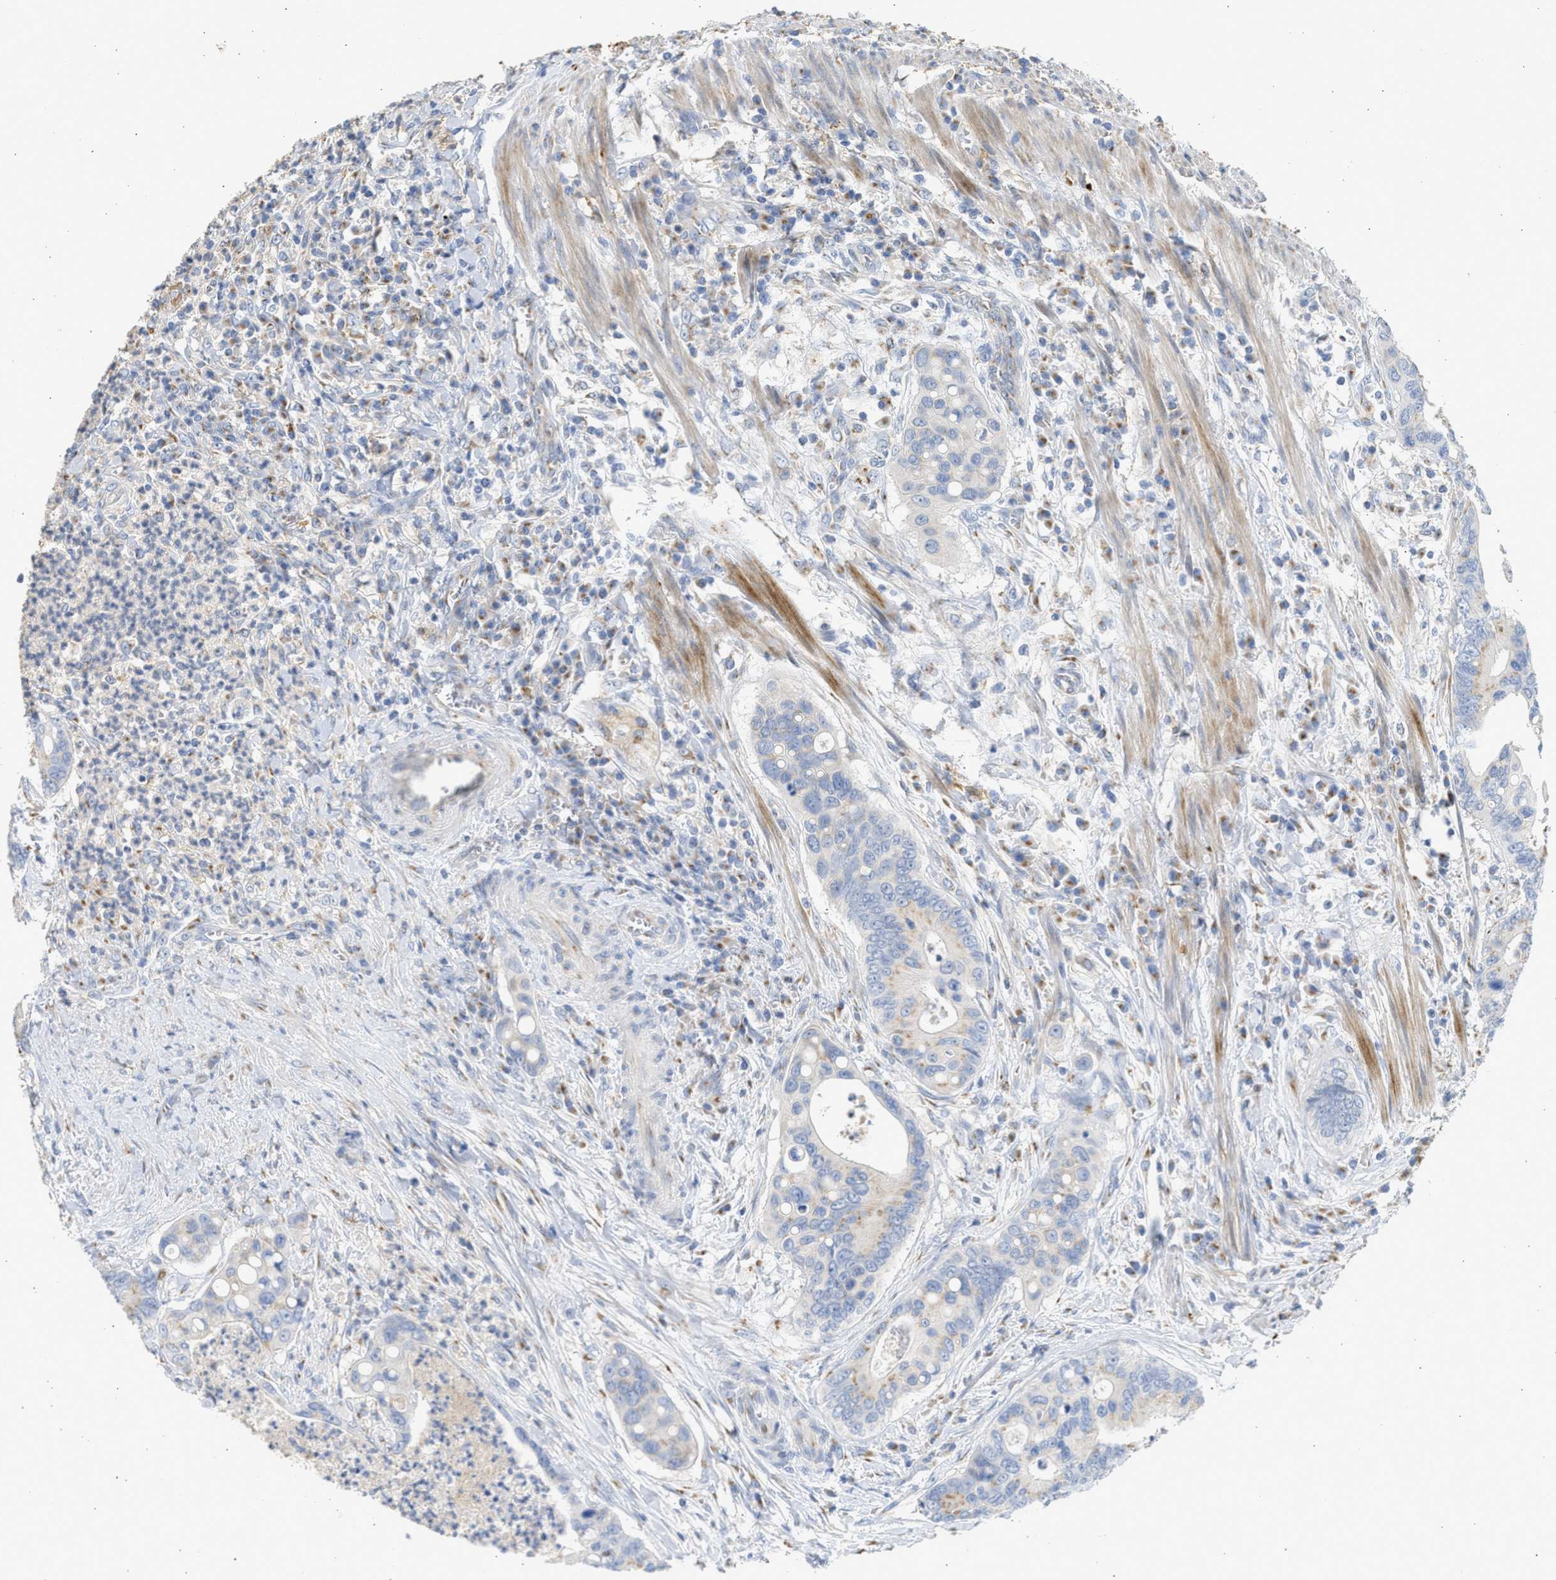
{"staining": {"intensity": "weak", "quantity": "25%-75%", "location": "cytoplasmic/membranous"}, "tissue": "colorectal cancer", "cell_type": "Tumor cells", "image_type": "cancer", "snomed": [{"axis": "morphology", "description": "Inflammation, NOS"}, {"axis": "morphology", "description": "Adenocarcinoma, NOS"}, {"axis": "topography", "description": "Colon"}], "caption": "An image of human colorectal adenocarcinoma stained for a protein demonstrates weak cytoplasmic/membranous brown staining in tumor cells.", "gene": "IPO8", "patient": {"sex": "male", "age": 72}}